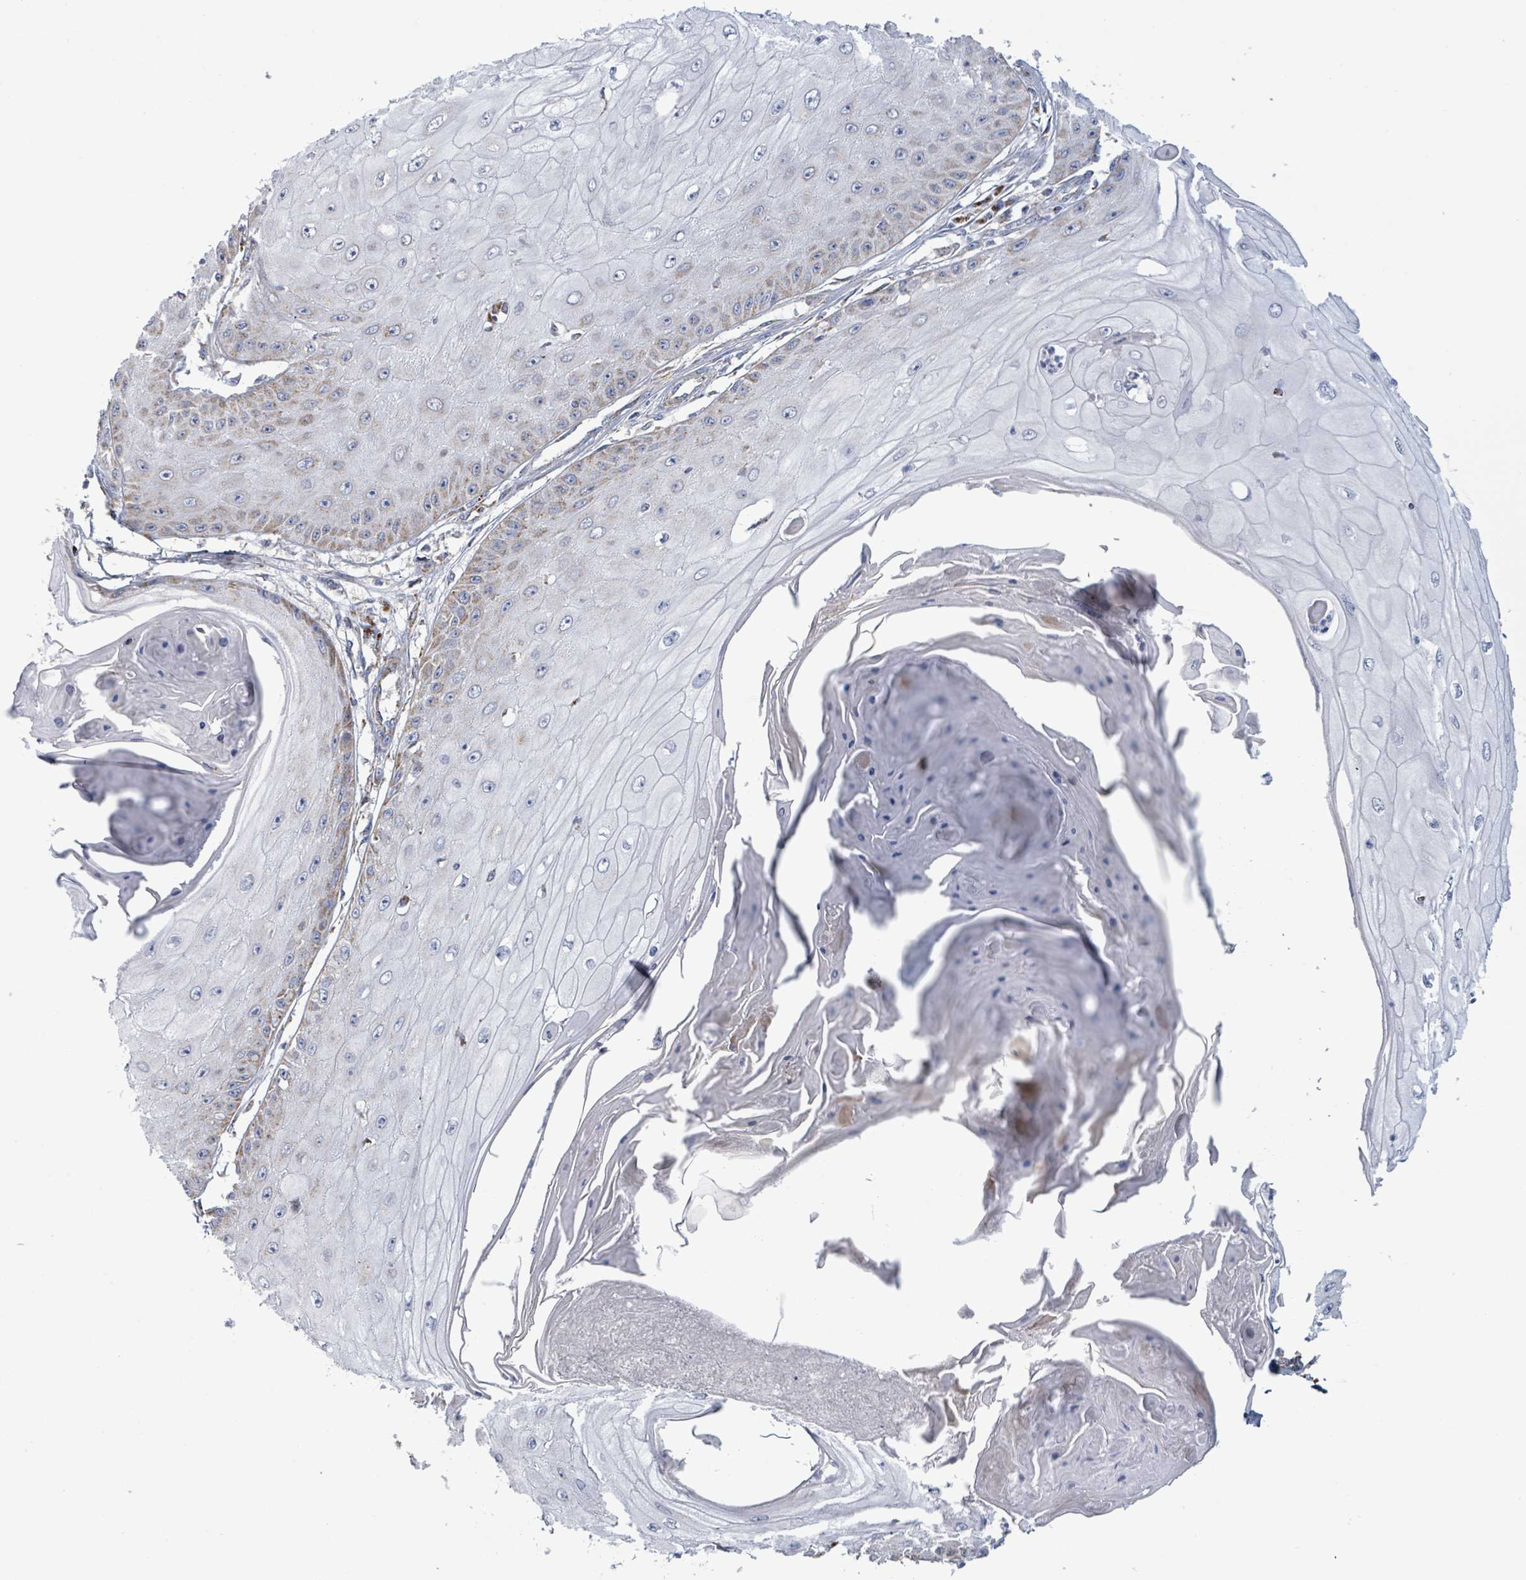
{"staining": {"intensity": "weak", "quantity": "25%-75%", "location": "cytoplasmic/membranous"}, "tissue": "skin cancer", "cell_type": "Tumor cells", "image_type": "cancer", "snomed": [{"axis": "morphology", "description": "Squamous cell carcinoma, NOS"}, {"axis": "topography", "description": "Skin"}], "caption": "A low amount of weak cytoplasmic/membranous expression is appreciated in approximately 25%-75% of tumor cells in skin cancer (squamous cell carcinoma) tissue. The protein of interest is stained brown, and the nuclei are stained in blue (DAB IHC with brightfield microscopy, high magnification).", "gene": "SUCLG2", "patient": {"sex": "male", "age": 70}}